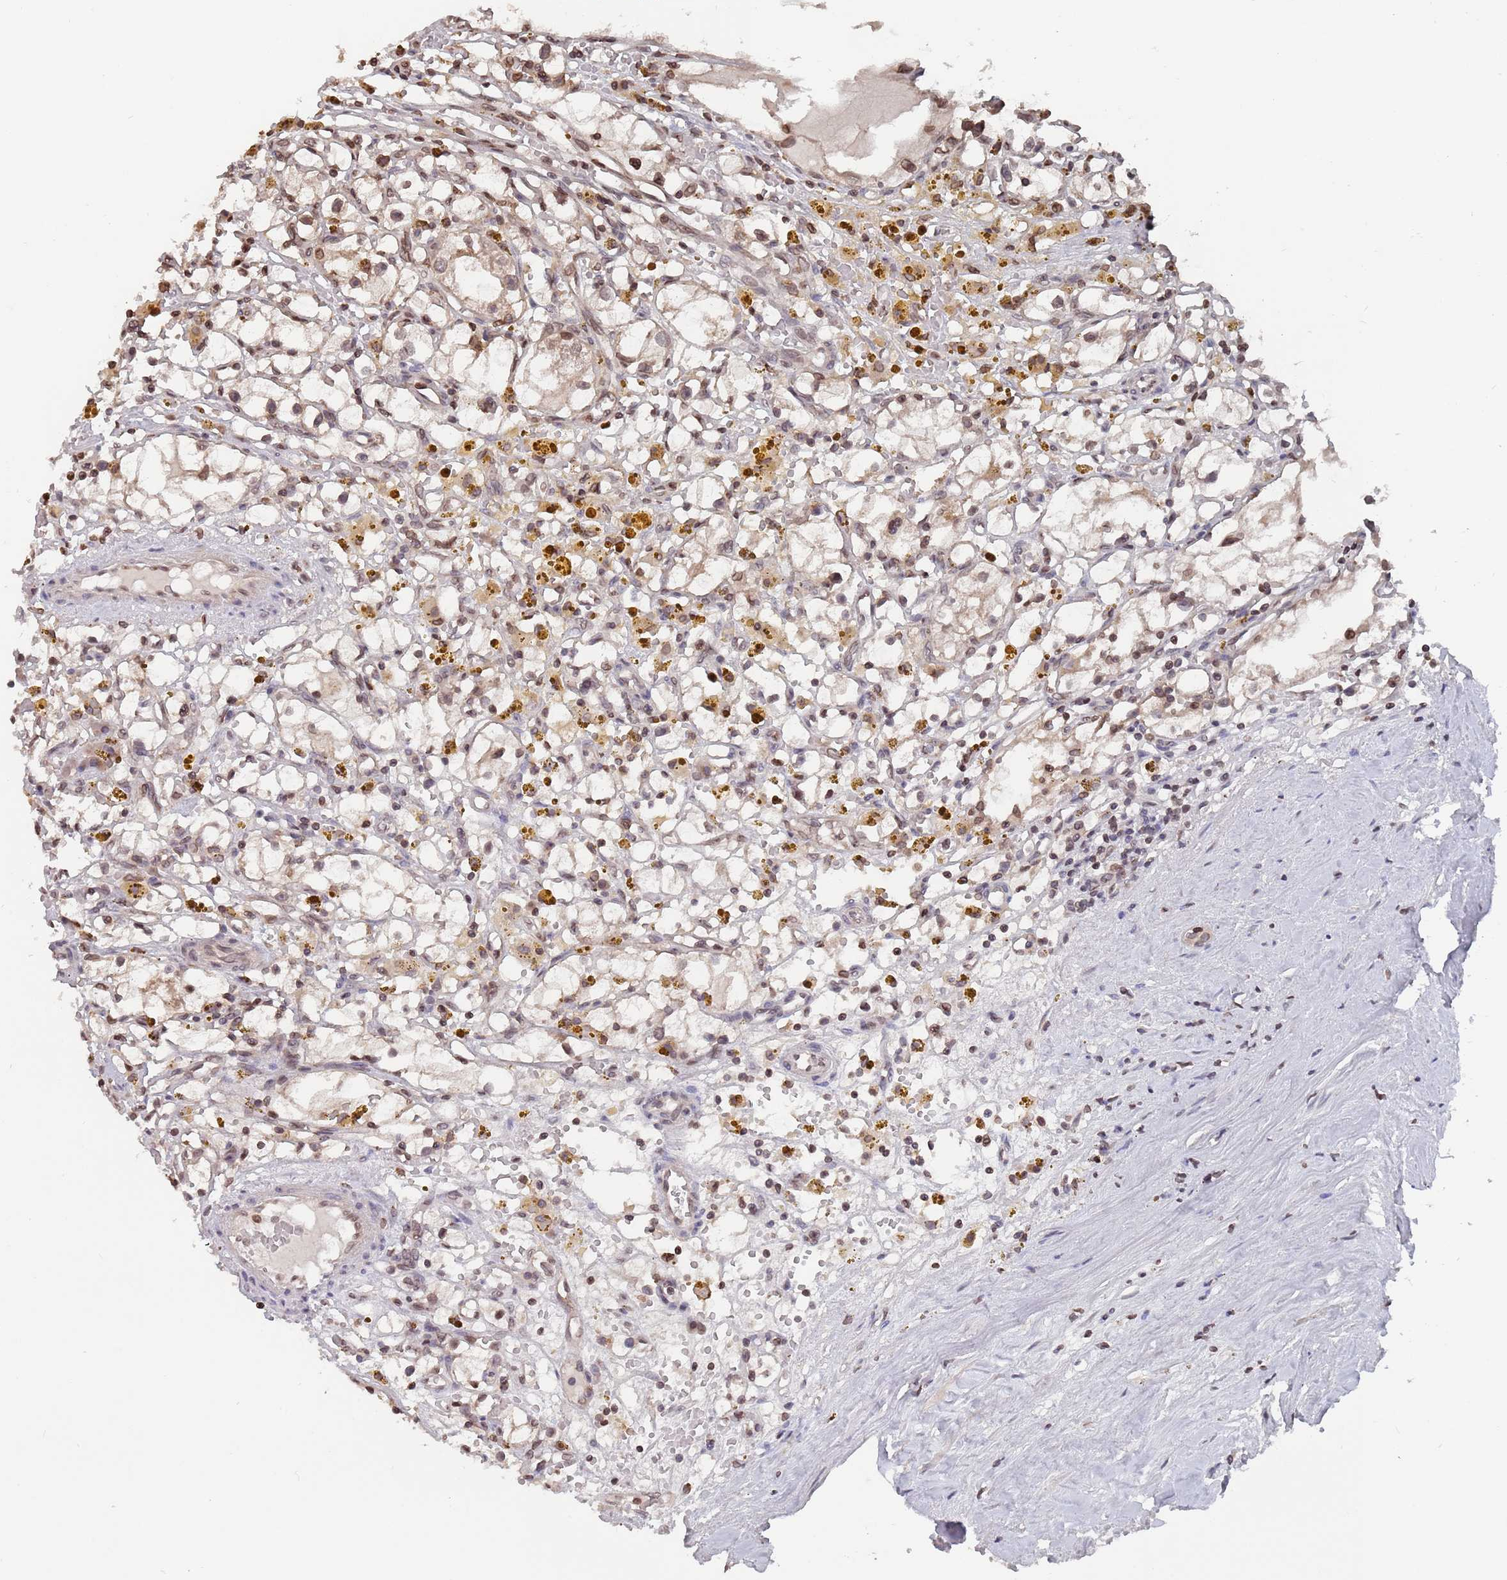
{"staining": {"intensity": "moderate", "quantity": "<25%", "location": "nuclear"}, "tissue": "renal cancer", "cell_type": "Tumor cells", "image_type": "cancer", "snomed": [{"axis": "morphology", "description": "Adenocarcinoma, NOS"}, {"axis": "topography", "description": "Kidney"}], "caption": "Adenocarcinoma (renal) stained with DAB IHC exhibits low levels of moderate nuclear expression in approximately <25% of tumor cells.", "gene": "SDHAF3", "patient": {"sex": "male", "age": 56}}